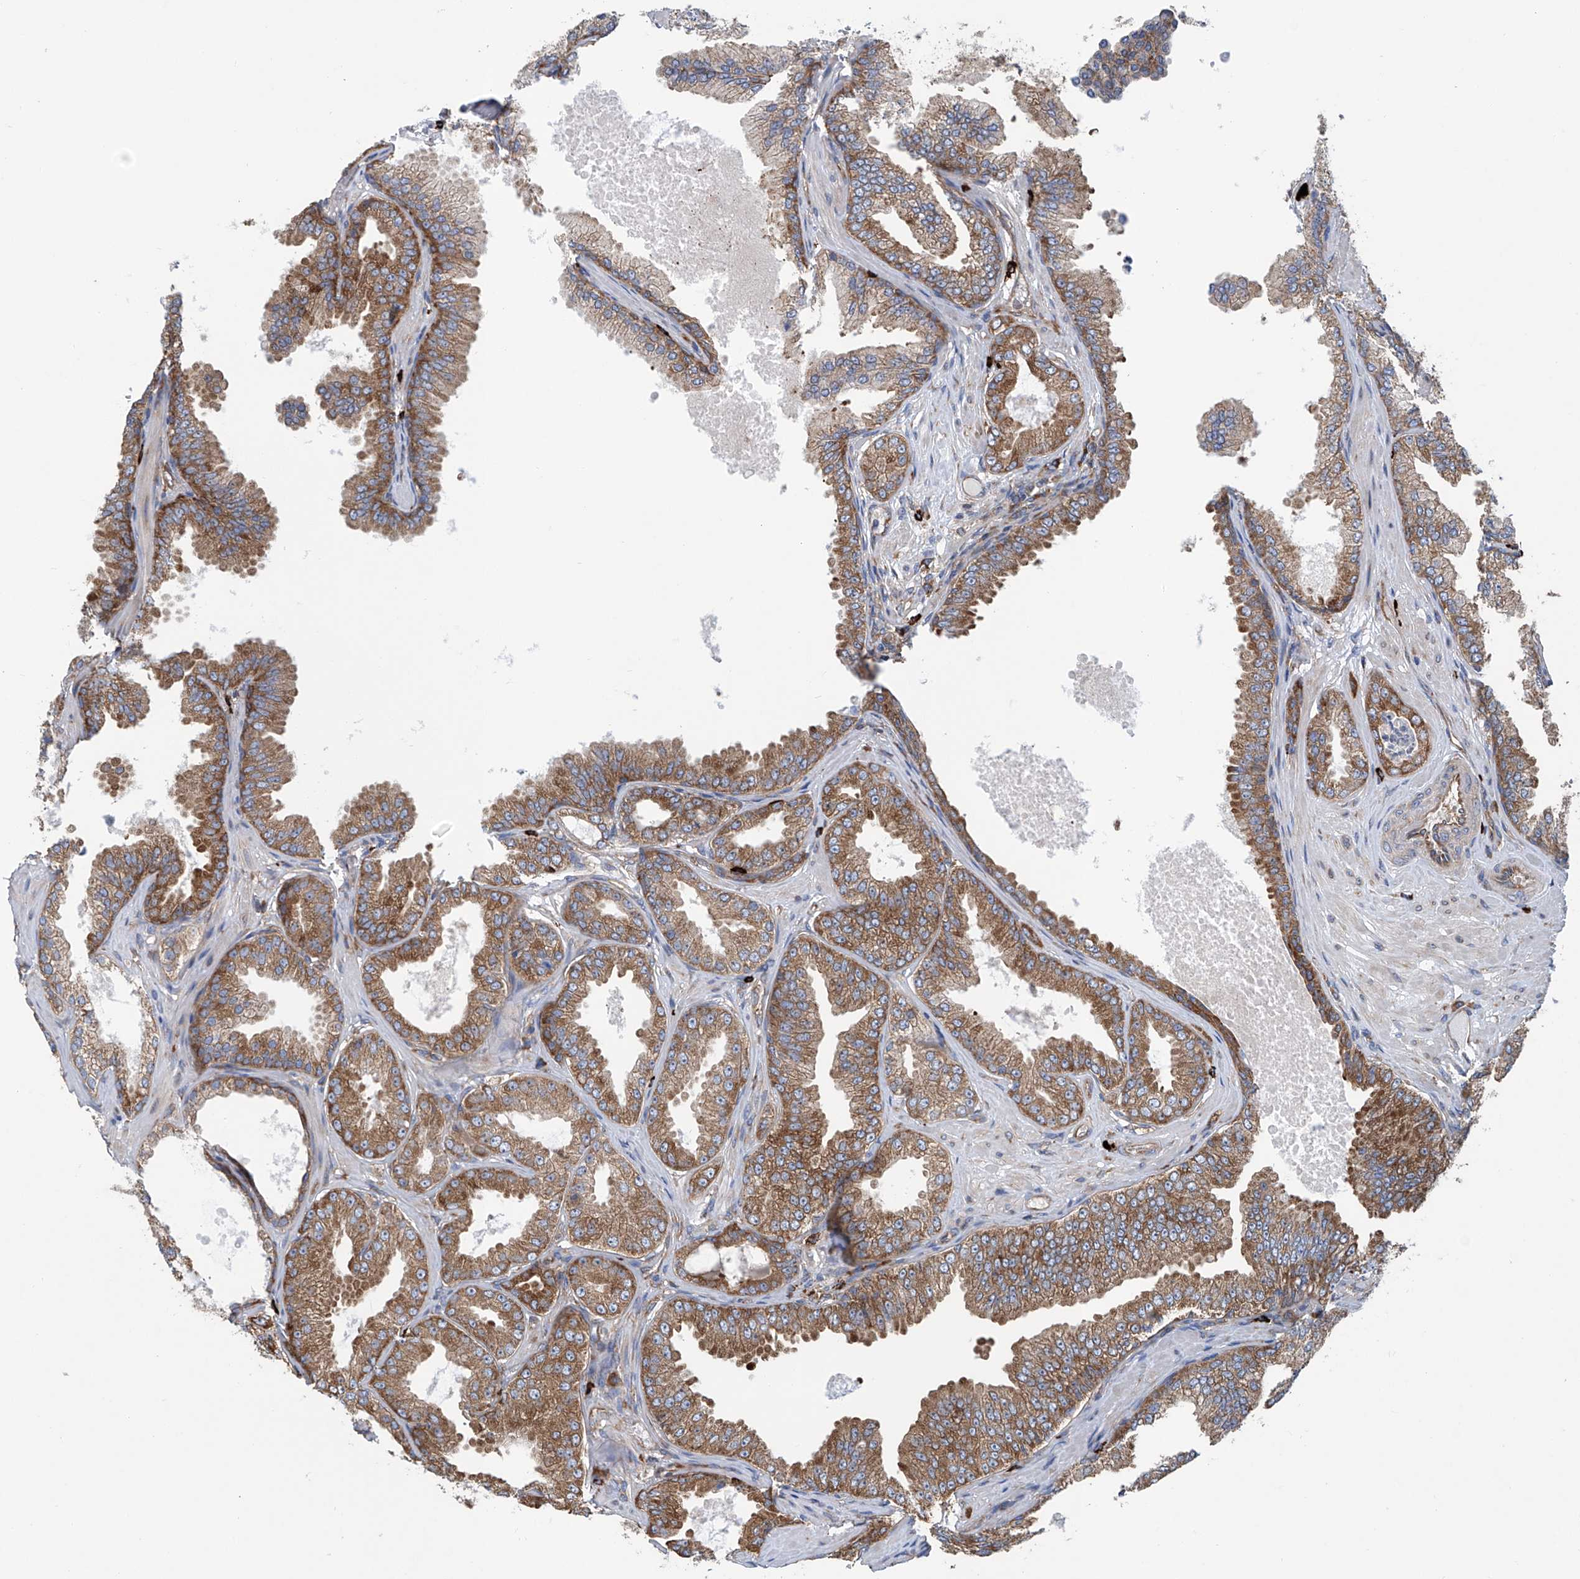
{"staining": {"intensity": "moderate", "quantity": ">75%", "location": "cytoplasmic/membranous"}, "tissue": "prostate cancer", "cell_type": "Tumor cells", "image_type": "cancer", "snomed": [{"axis": "morphology", "description": "Adenocarcinoma, Low grade"}, {"axis": "topography", "description": "Prostate"}], "caption": "There is medium levels of moderate cytoplasmic/membranous staining in tumor cells of prostate cancer (low-grade adenocarcinoma), as demonstrated by immunohistochemical staining (brown color).", "gene": "SENP2", "patient": {"sex": "male", "age": 63}}